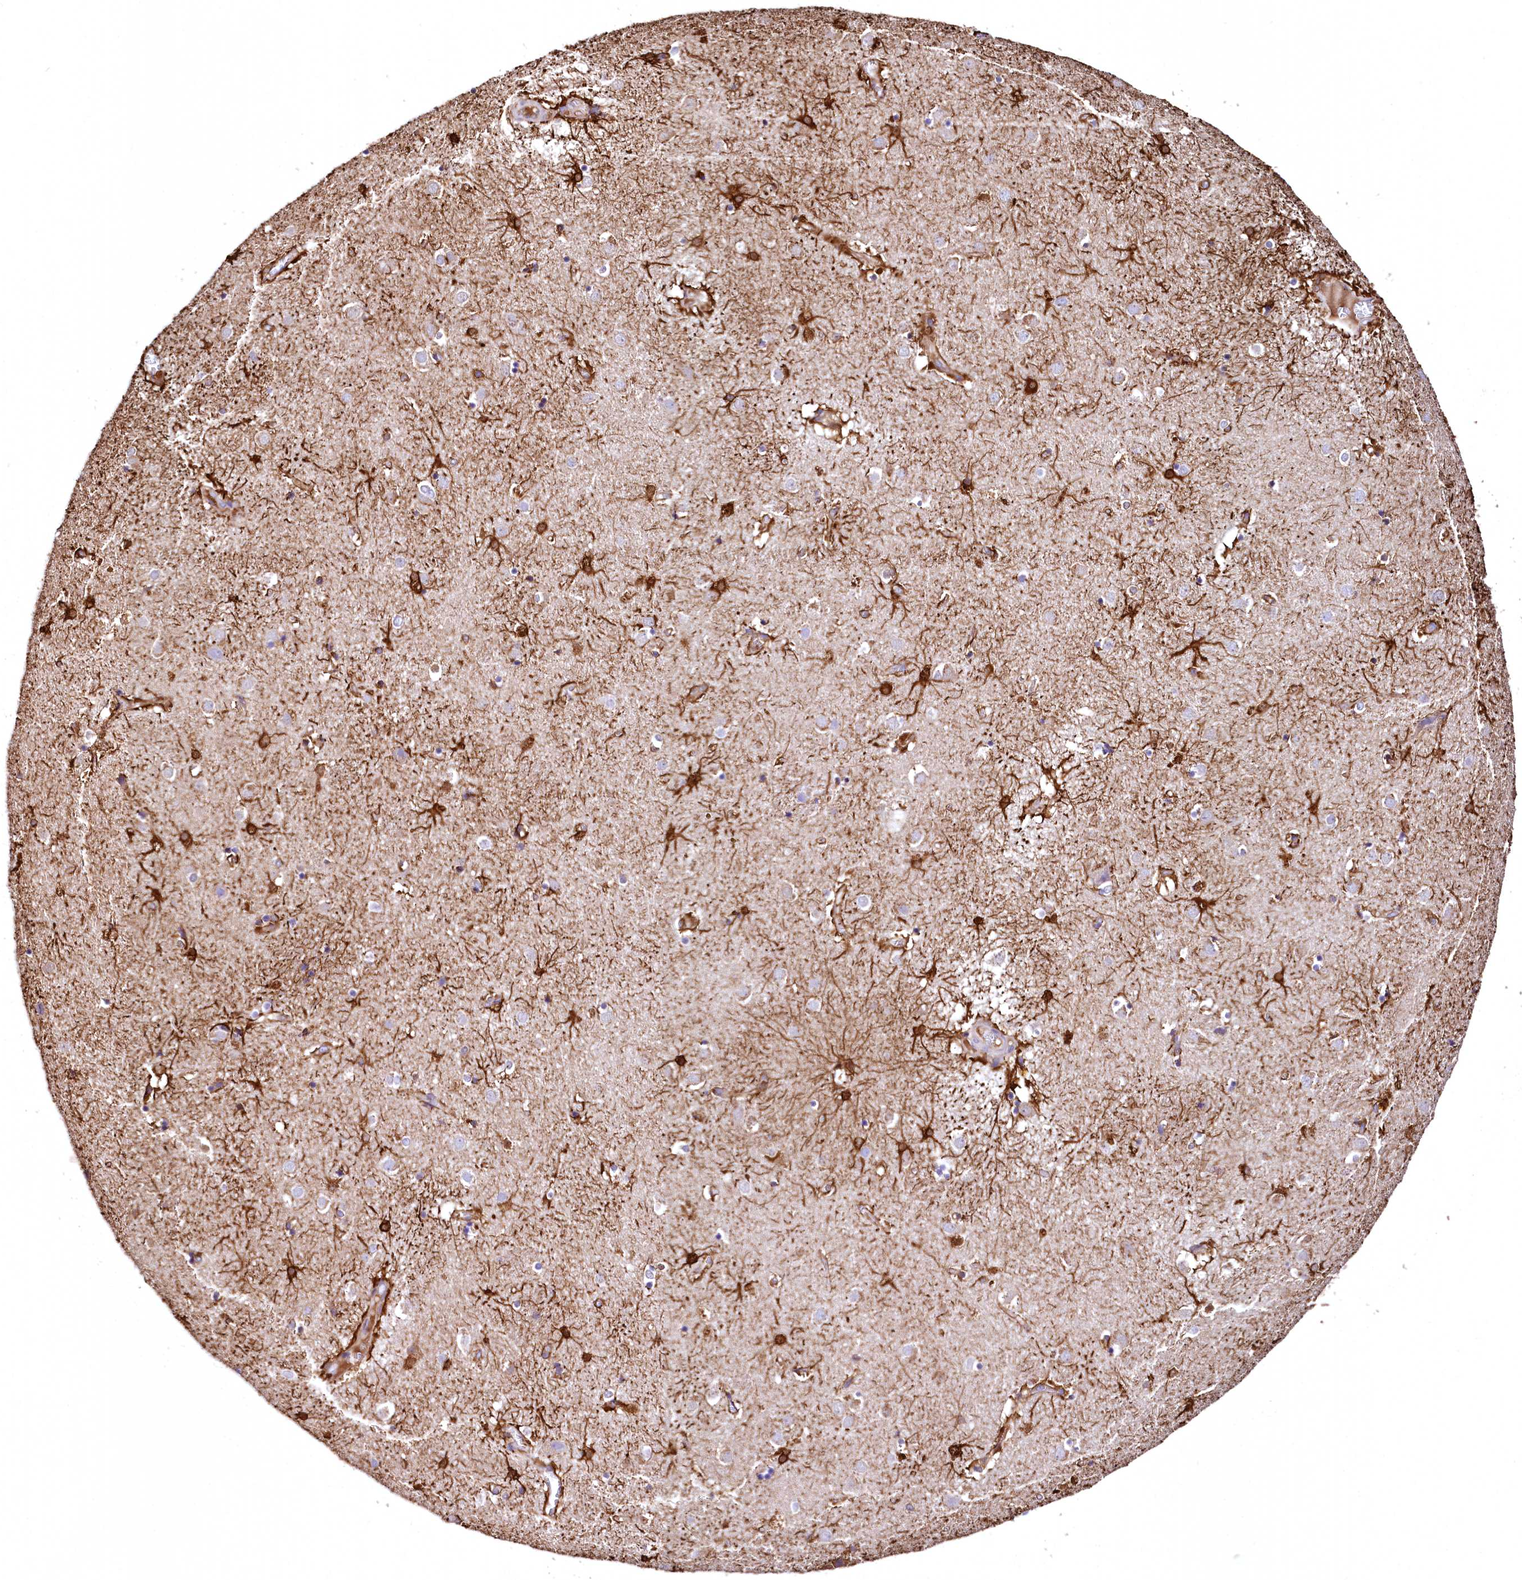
{"staining": {"intensity": "strong", "quantity": "25%-75%", "location": "cytoplasmic/membranous"}, "tissue": "caudate", "cell_type": "Glial cells", "image_type": "normal", "snomed": [{"axis": "morphology", "description": "Normal tissue, NOS"}, {"axis": "topography", "description": "Lateral ventricle wall"}], "caption": "Immunohistochemistry (IHC) histopathology image of benign human caudate stained for a protein (brown), which displays high levels of strong cytoplasmic/membranous positivity in approximately 25%-75% of glial cells.", "gene": "RARS2", "patient": {"sex": "male", "age": 70}}